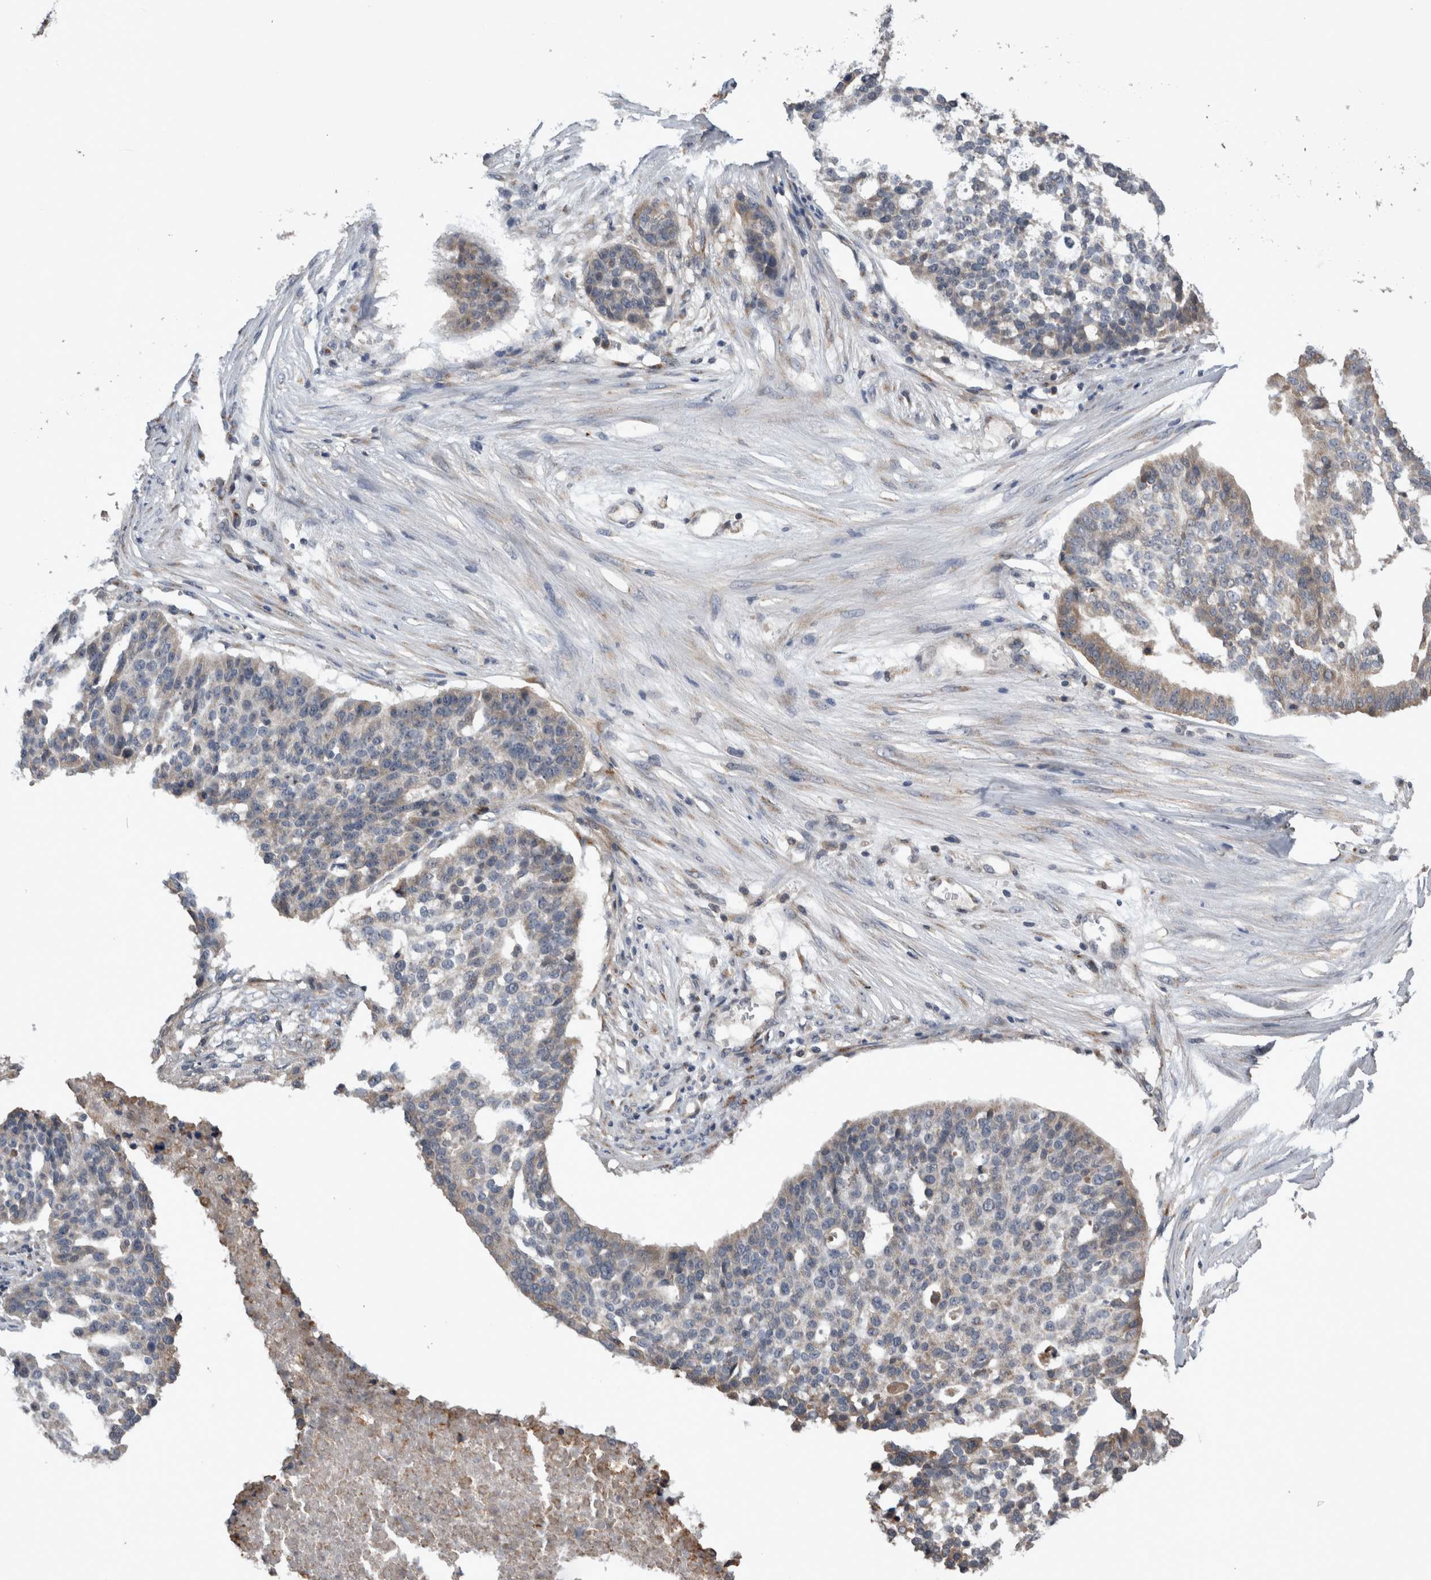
{"staining": {"intensity": "negative", "quantity": "none", "location": "none"}, "tissue": "ovarian cancer", "cell_type": "Tumor cells", "image_type": "cancer", "snomed": [{"axis": "morphology", "description": "Cystadenocarcinoma, serous, NOS"}, {"axis": "topography", "description": "Ovary"}], "caption": "High power microscopy micrograph of an immunohistochemistry (IHC) micrograph of serous cystadenocarcinoma (ovarian), revealing no significant positivity in tumor cells.", "gene": "ANXA13", "patient": {"sex": "female", "age": 59}}